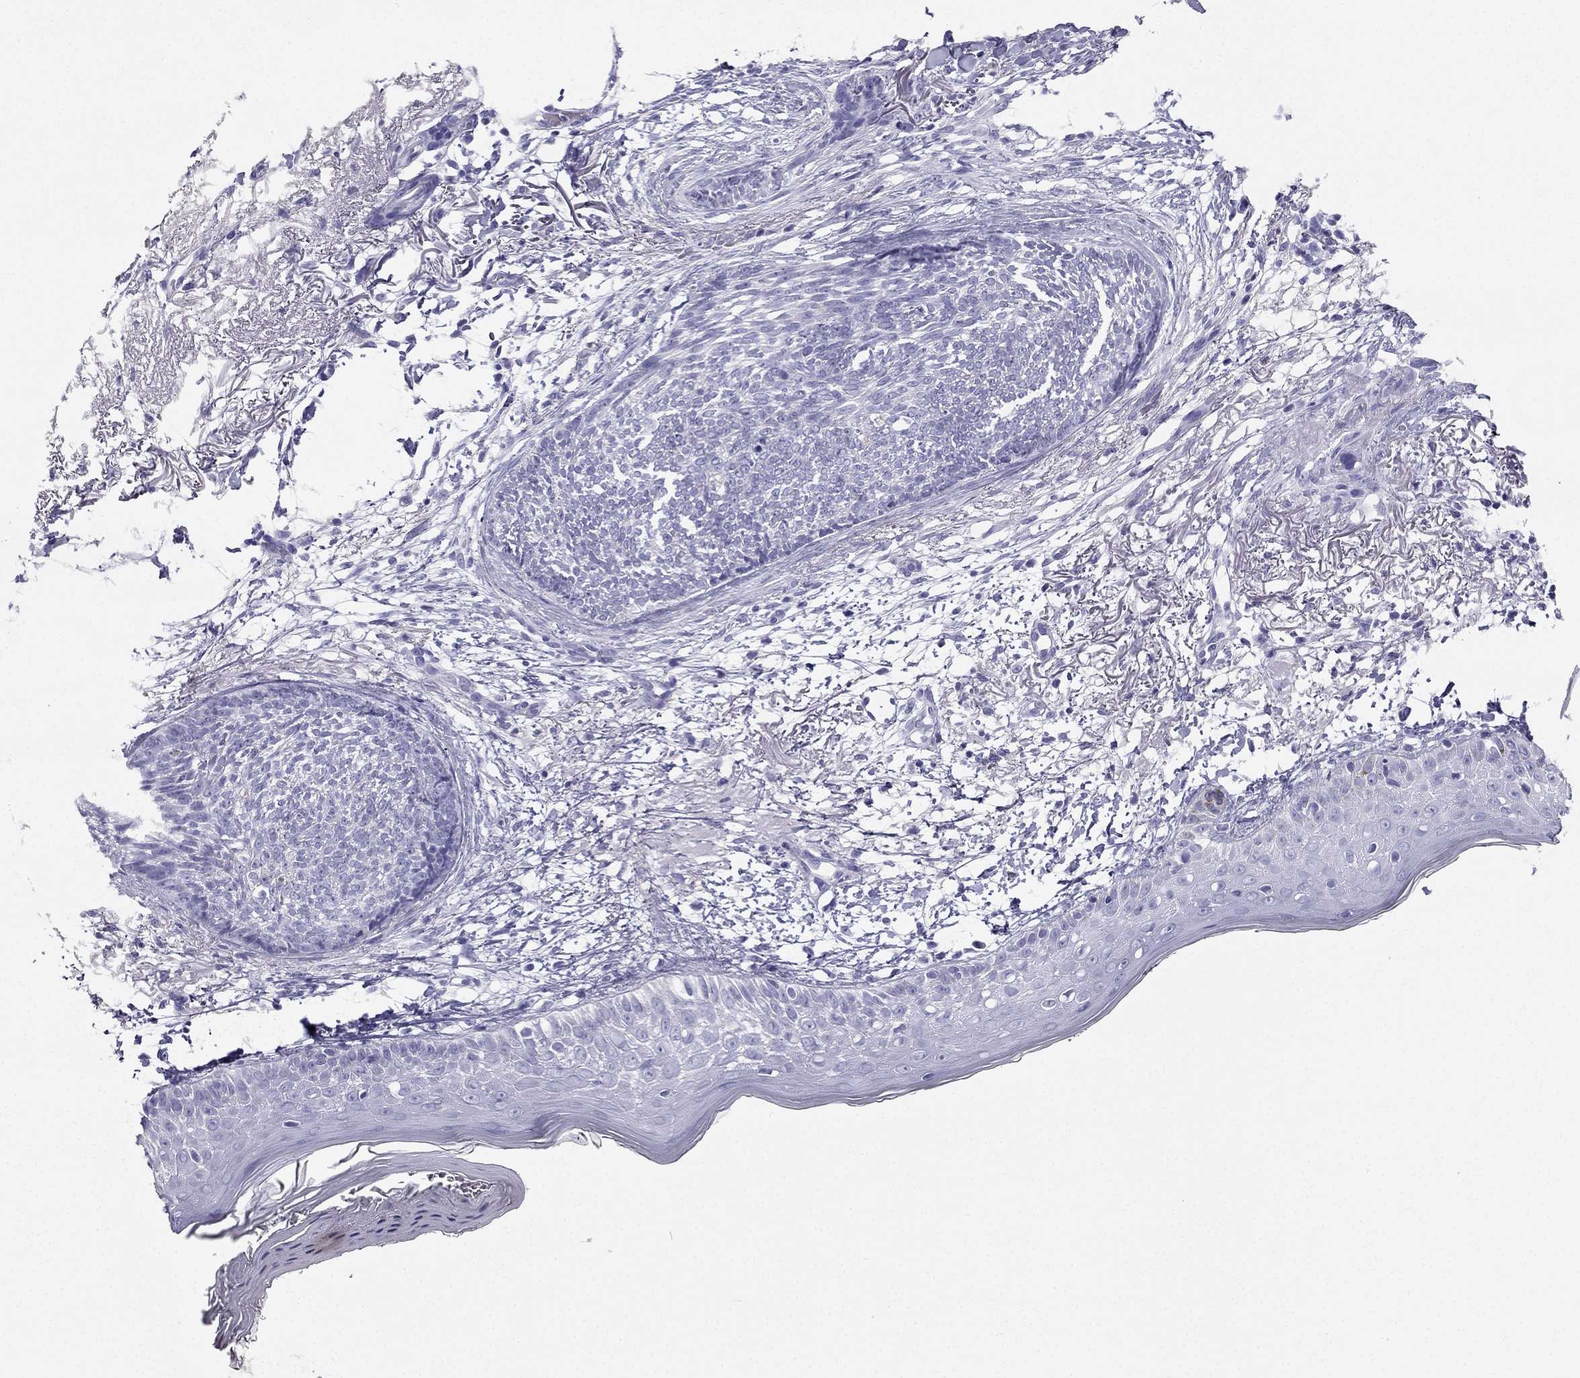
{"staining": {"intensity": "negative", "quantity": "none", "location": "none"}, "tissue": "skin cancer", "cell_type": "Tumor cells", "image_type": "cancer", "snomed": [{"axis": "morphology", "description": "Normal tissue, NOS"}, {"axis": "morphology", "description": "Basal cell carcinoma"}, {"axis": "topography", "description": "Skin"}], "caption": "Immunohistochemistry histopathology image of neoplastic tissue: basal cell carcinoma (skin) stained with DAB reveals no significant protein expression in tumor cells.", "gene": "TFF3", "patient": {"sex": "male", "age": 84}}